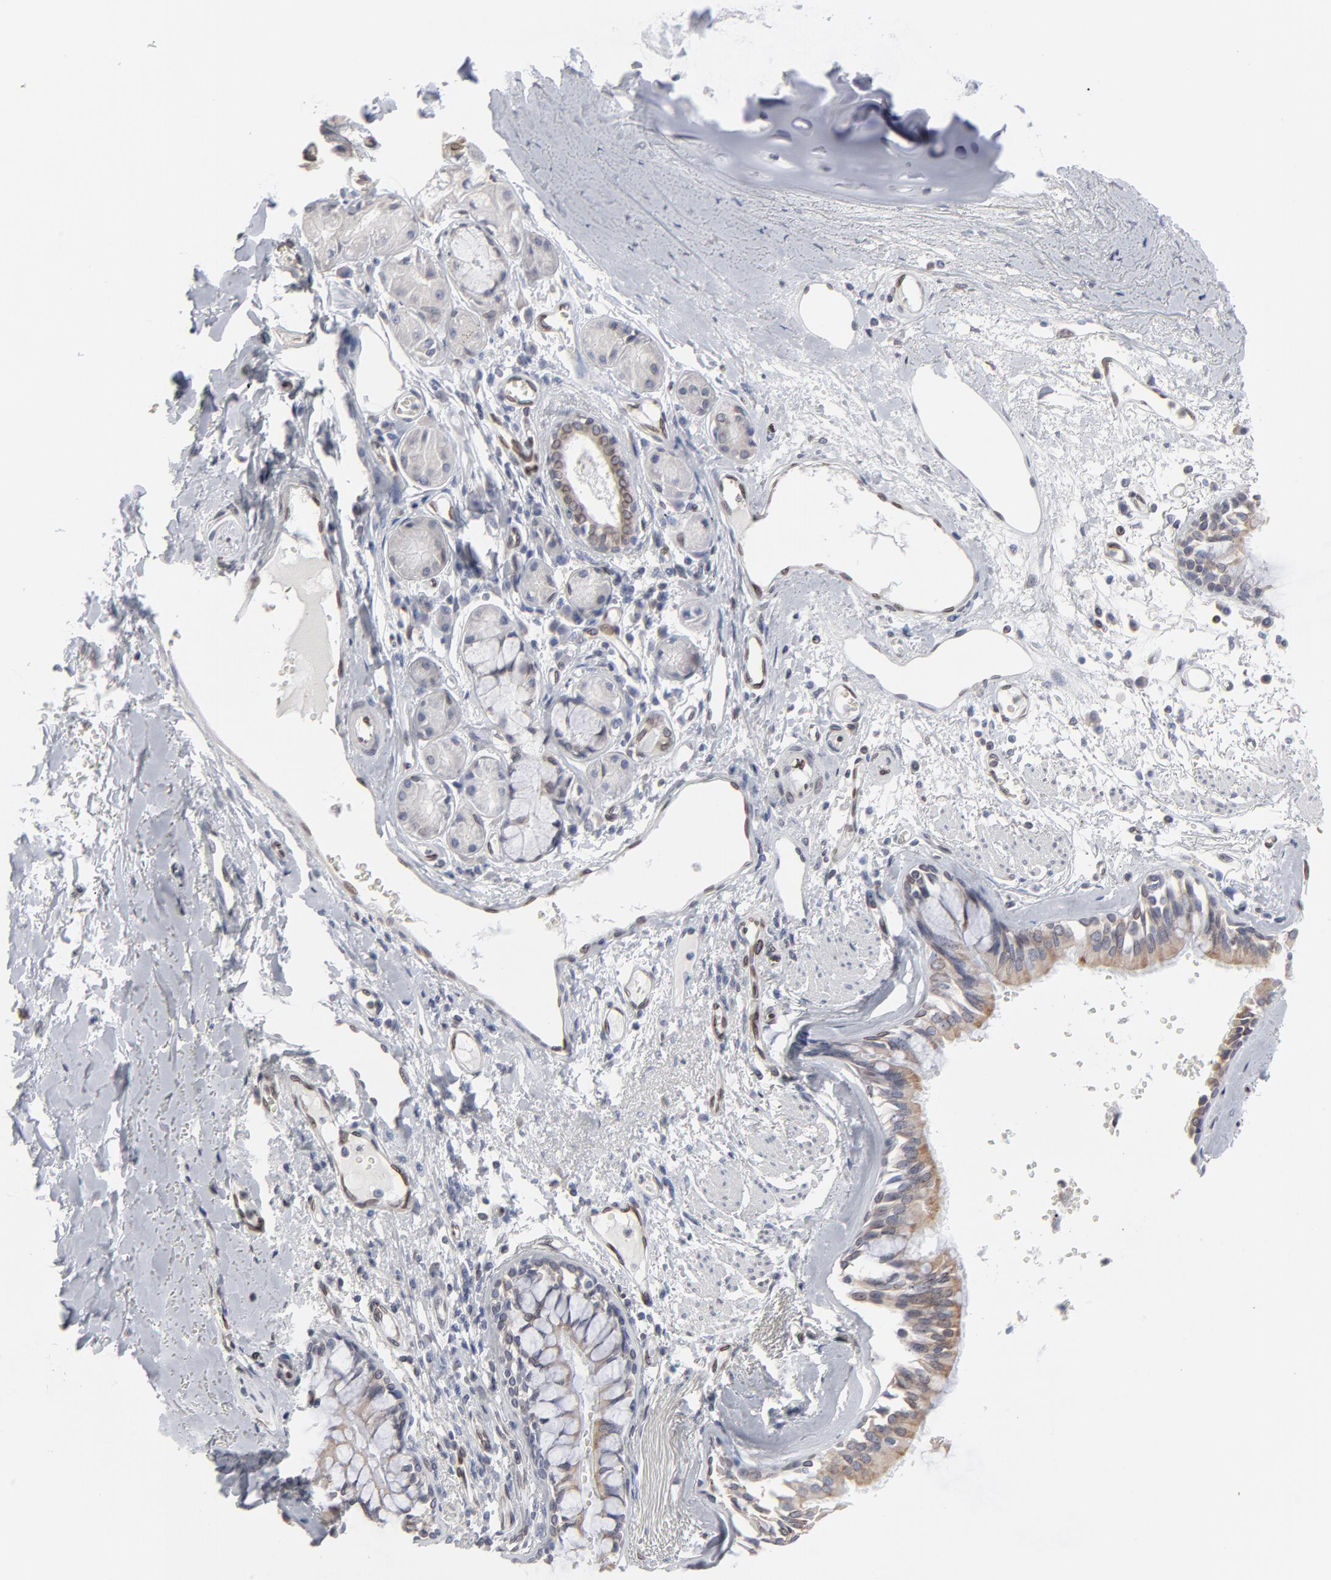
{"staining": {"intensity": "moderate", "quantity": ">75%", "location": "cytoplasmic/membranous,nuclear"}, "tissue": "bronchus", "cell_type": "Respiratory epithelial cells", "image_type": "normal", "snomed": [{"axis": "morphology", "description": "Normal tissue, NOS"}, {"axis": "topography", "description": "Bronchus"}, {"axis": "topography", "description": "Lung"}], "caption": "DAB (3,3'-diaminobenzidine) immunohistochemical staining of benign bronchus displays moderate cytoplasmic/membranous,nuclear protein positivity in approximately >75% of respiratory epithelial cells.", "gene": "SYNE2", "patient": {"sex": "female", "age": 56}}